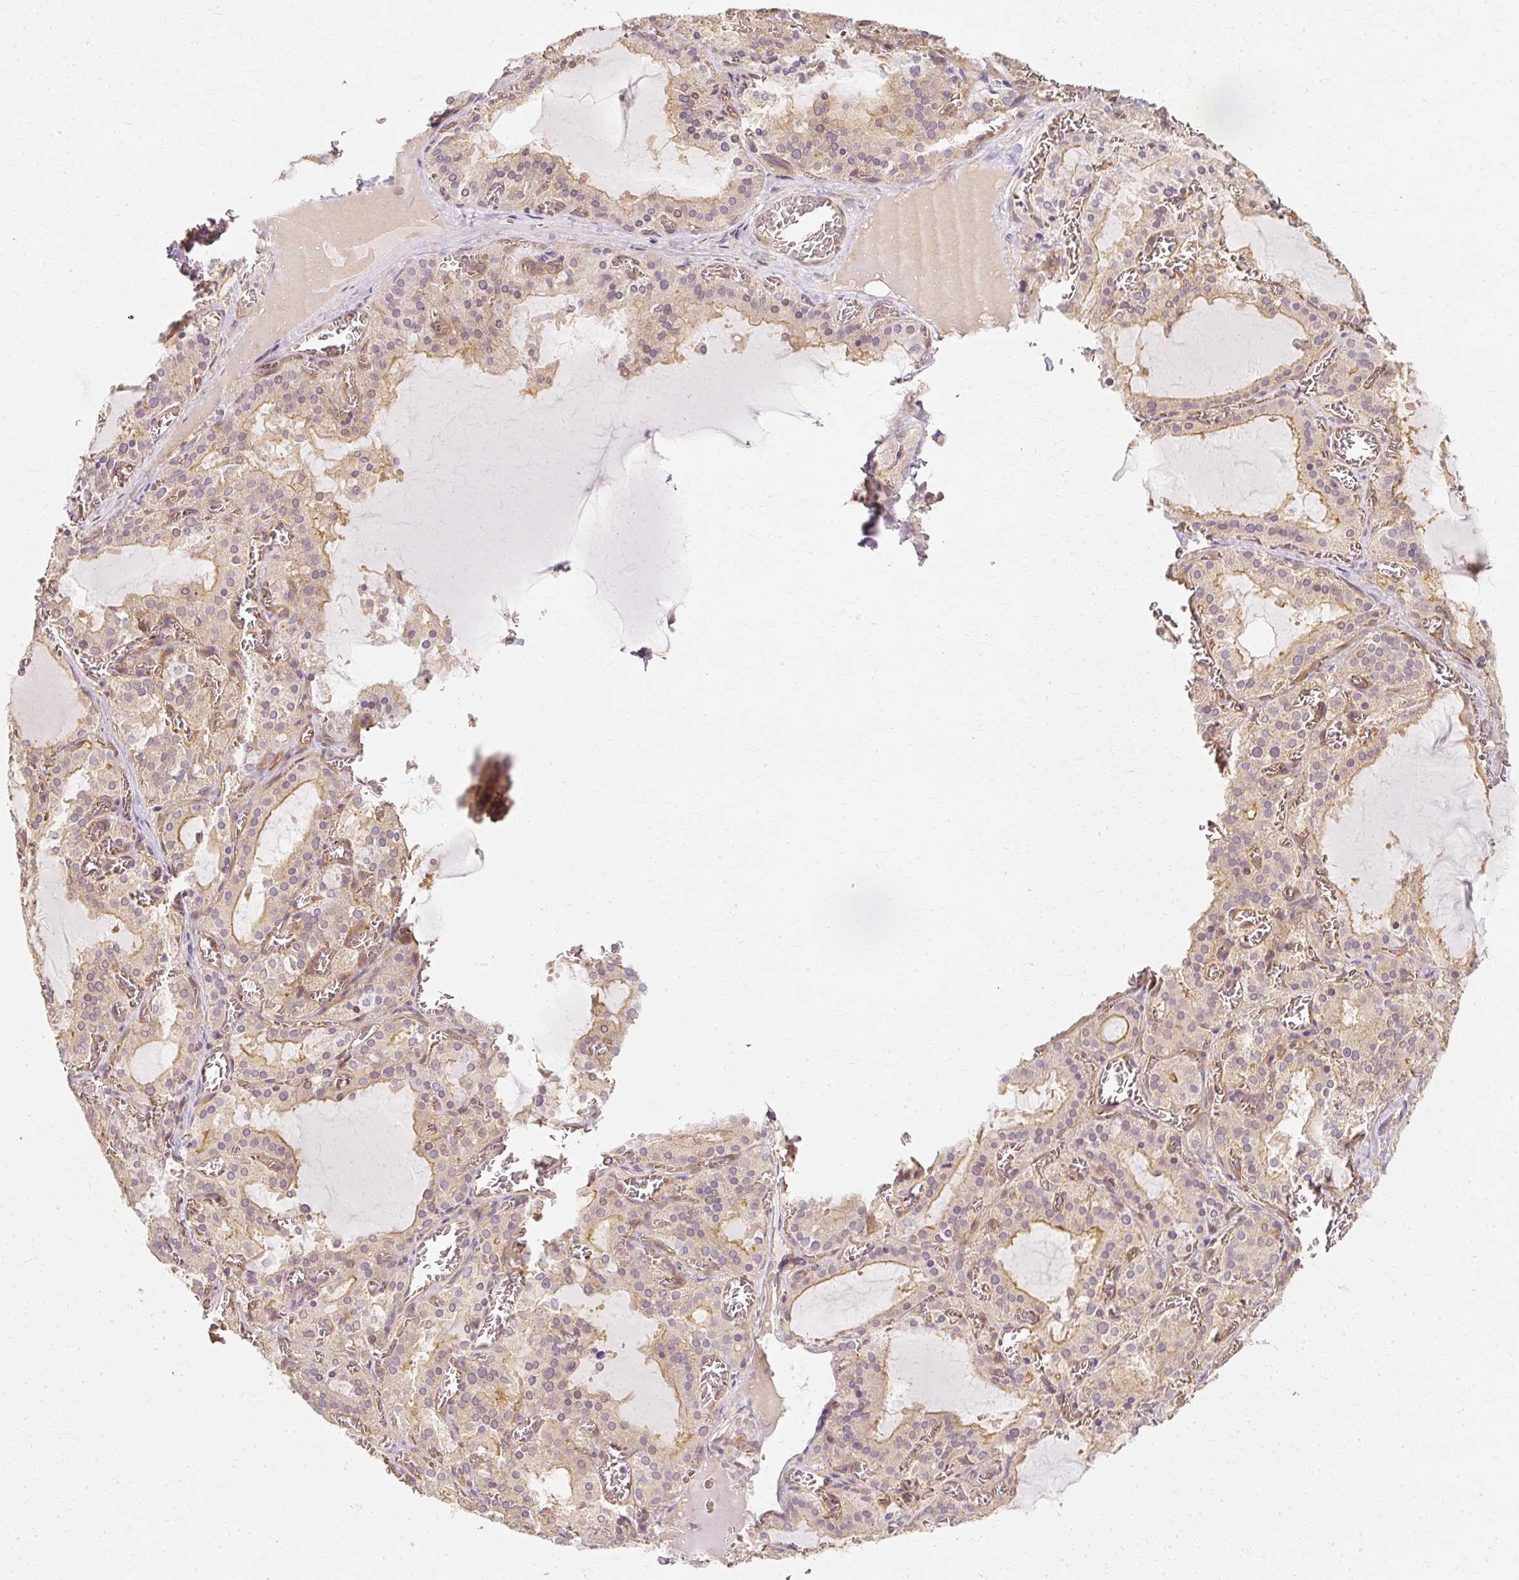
{"staining": {"intensity": "moderate", "quantity": "25%-75%", "location": "cytoplasmic/membranous"}, "tissue": "thyroid gland", "cell_type": "Glandular cells", "image_type": "normal", "snomed": [{"axis": "morphology", "description": "Normal tissue, NOS"}, {"axis": "topography", "description": "Thyroid gland"}], "caption": "A micrograph showing moderate cytoplasmic/membranous staining in approximately 25%-75% of glandular cells in benign thyroid gland, as visualized by brown immunohistochemical staining.", "gene": "GNAQ", "patient": {"sex": "female", "age": 30}}